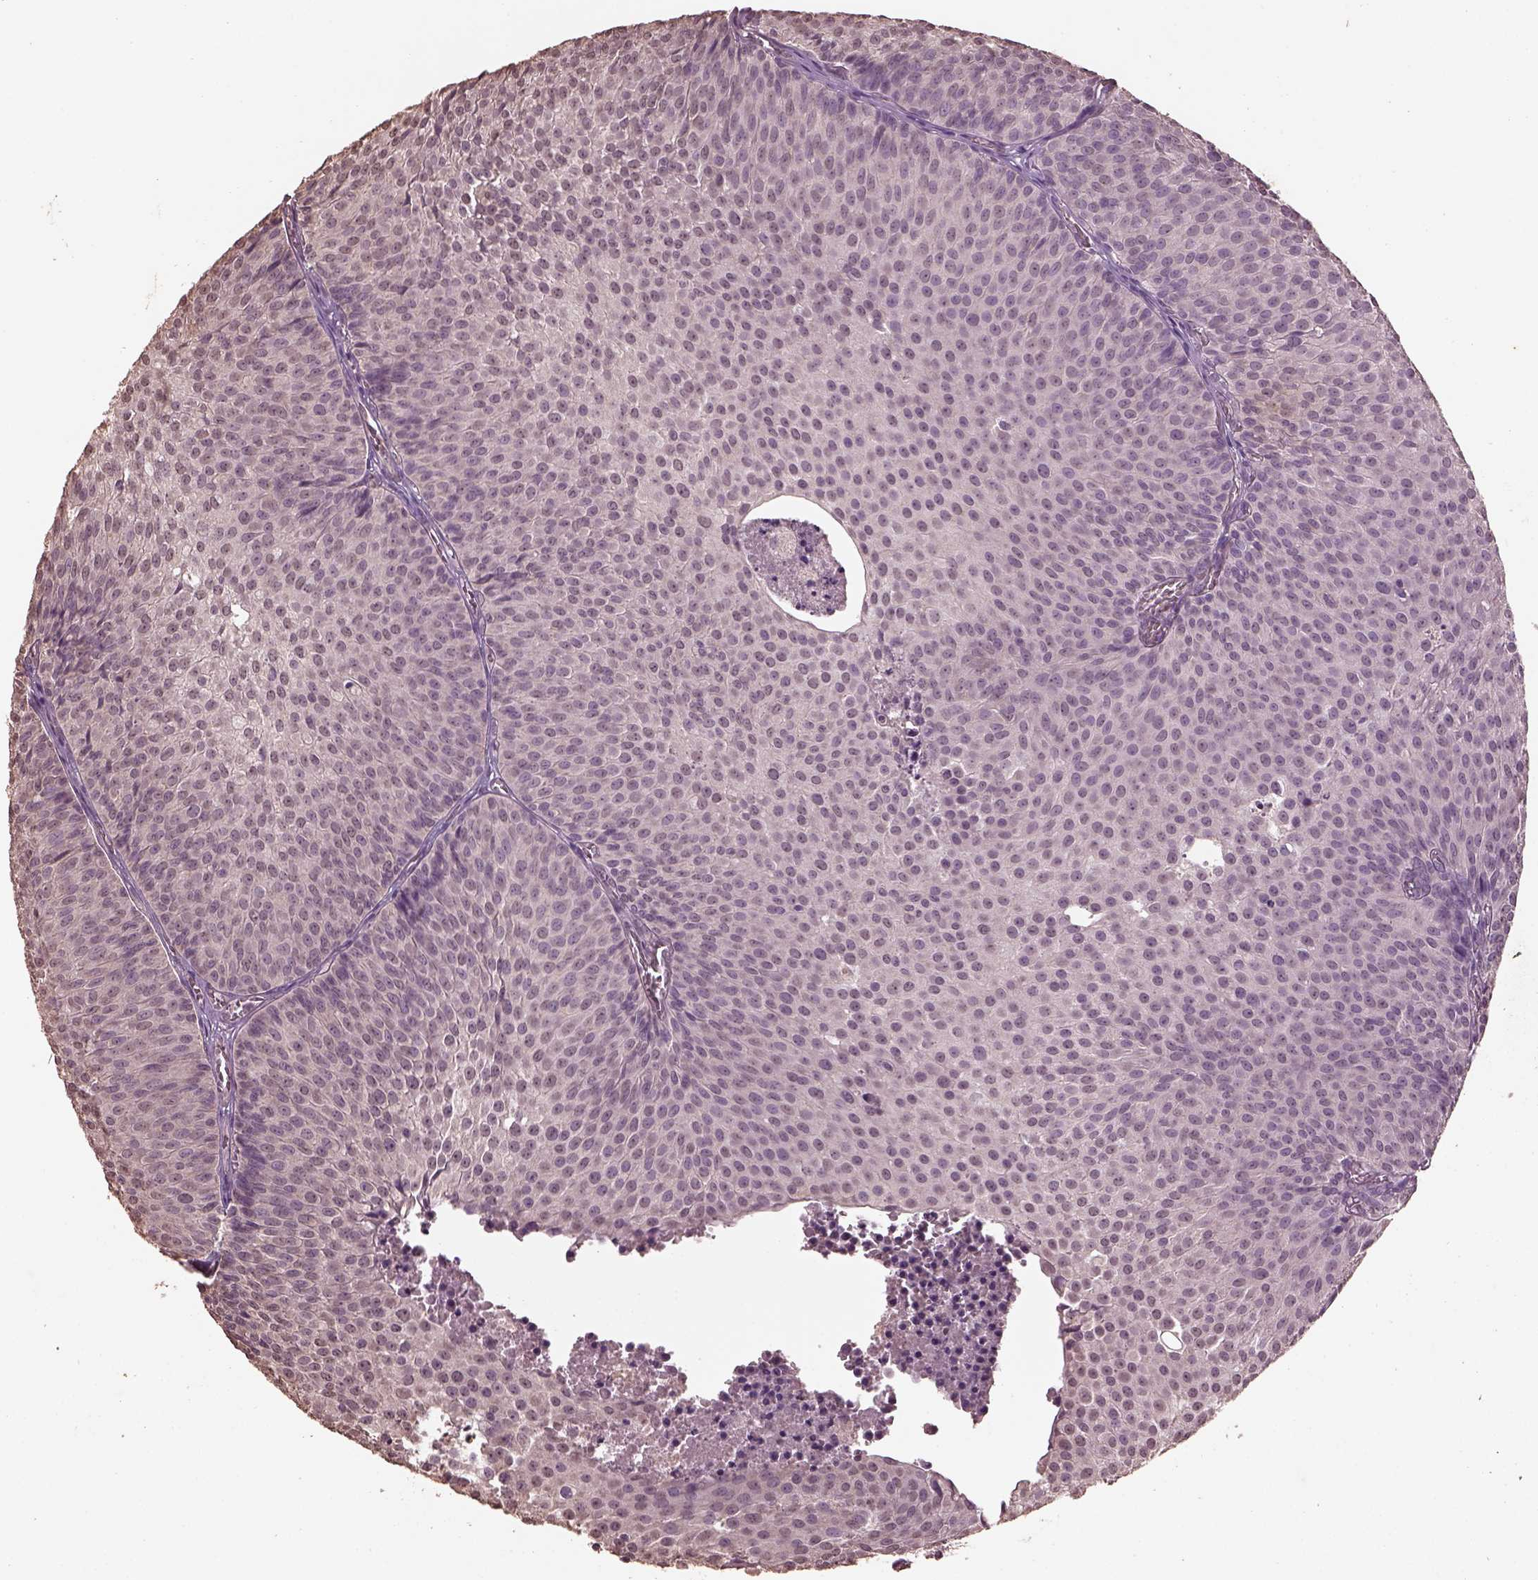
{"staining": {"intensity": "negative", "quantity": "none", "location": "none"}, "tissue": "urothelial cancer", "cell_type": "Tumor cells", "image_type": "cancer", "snomed": [{"axis": "morphology", "description": "Urothelial carcinoma, Low grade"}, {"axis": "topography", "description": "Urinary bladder"}], "caption": "Tumor cells are negative for brown protein staining in urothelial cancer. (DAB immunohistochemistry, high magnification).", "gene": "CPT1C", "patient": {"sex": "male", "age": 63}}